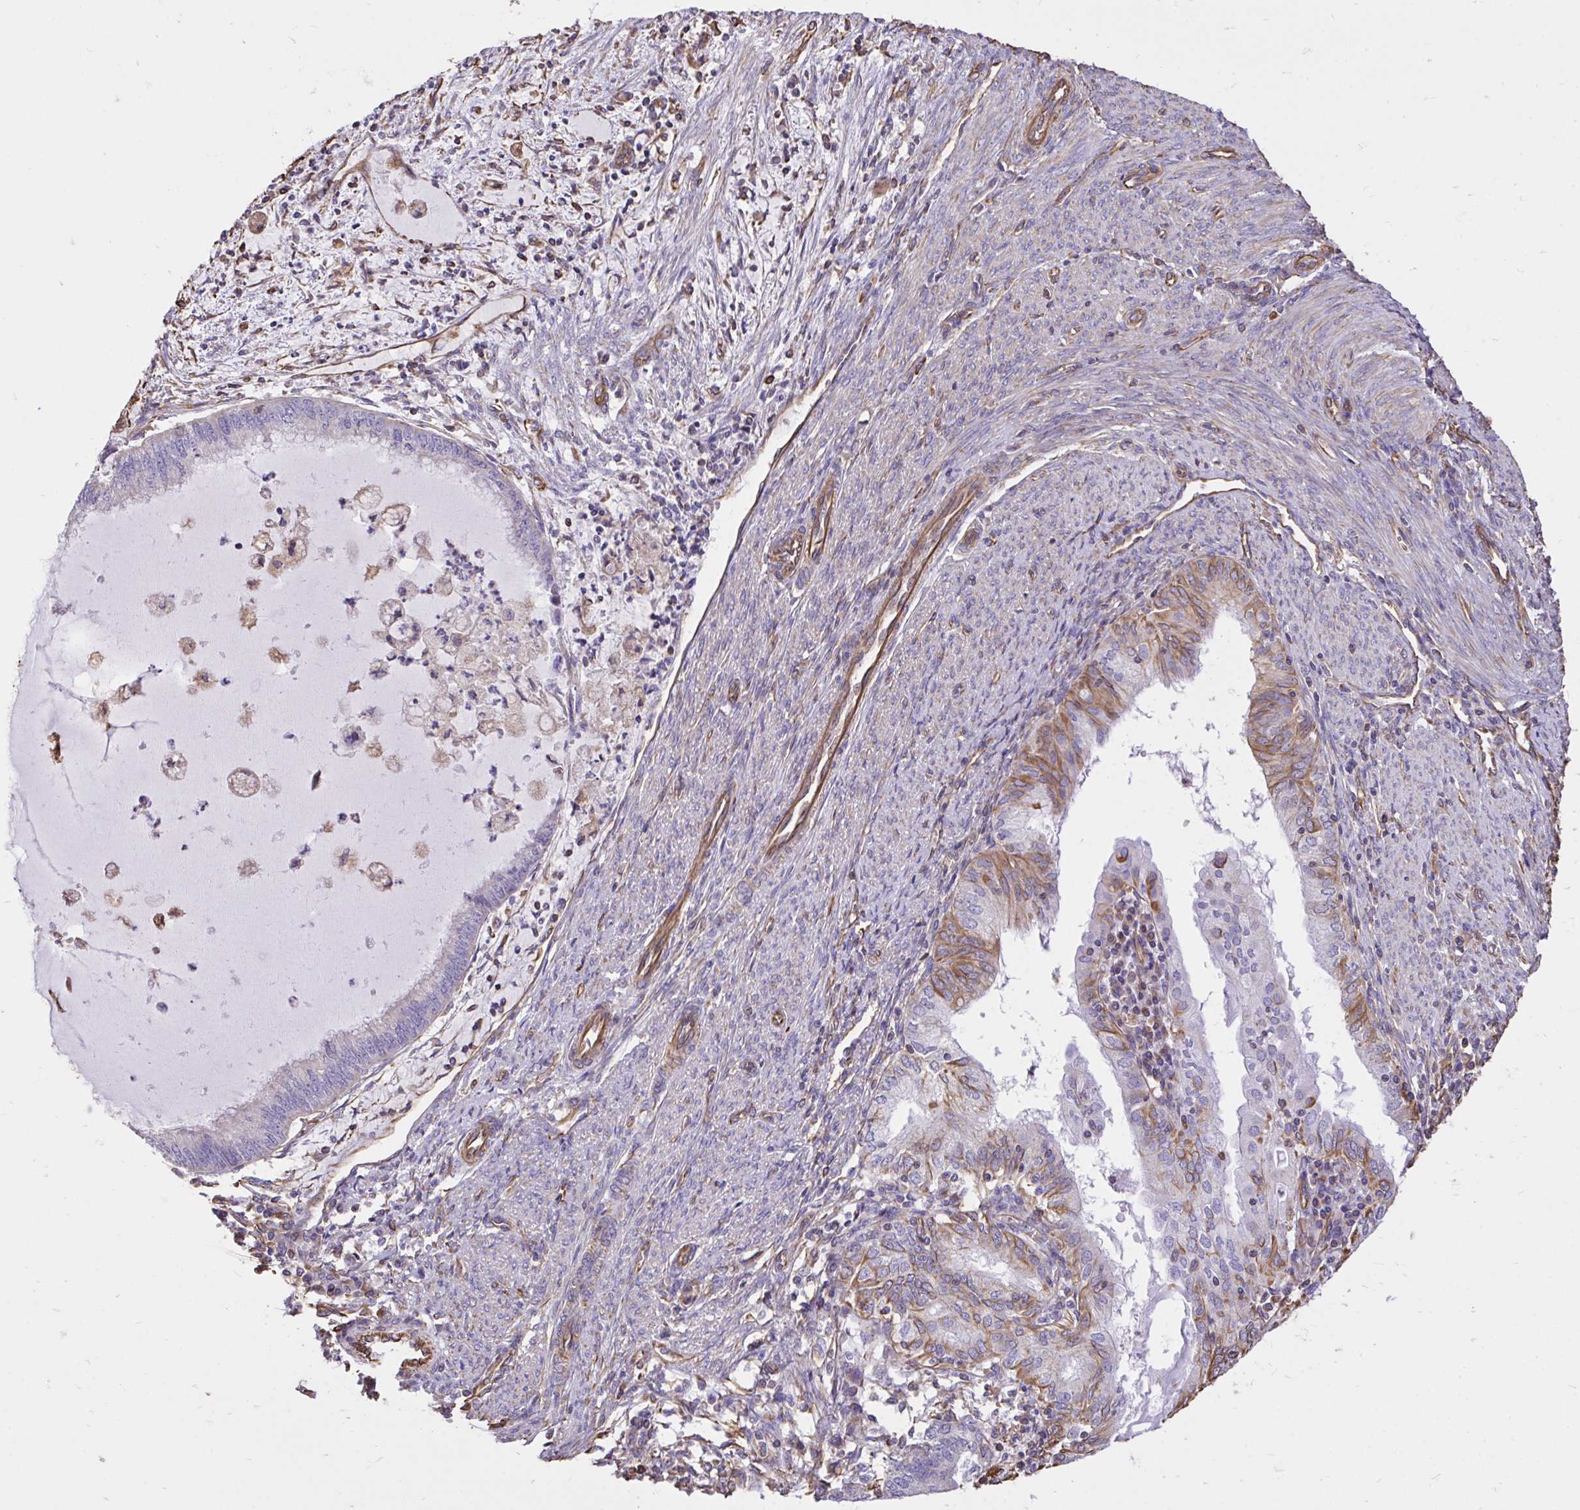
{"staining": {"intensity": "moderate", "quantity": "25%-75%", "location": "cytoplasmic/membranous"}, "tissue": "endometrial cancer", "cell_type": "Tumor cells", "image_type": "cancer", "snomed": [{"axis": "morphology", "description": "Adenocarcinoma, NOS"}, {"axis": "topography", "description": "Endometrium"}], "caption": "Immunohistochemical staining of human endometrial cancer (adenocarcinoma) reveals medium levels of moderate cytoplasmic/membranous expression in approximately 25%-75% of tumor cells.", "gene": "RNF103", "patient": {"sex": "female", "age": 79}}